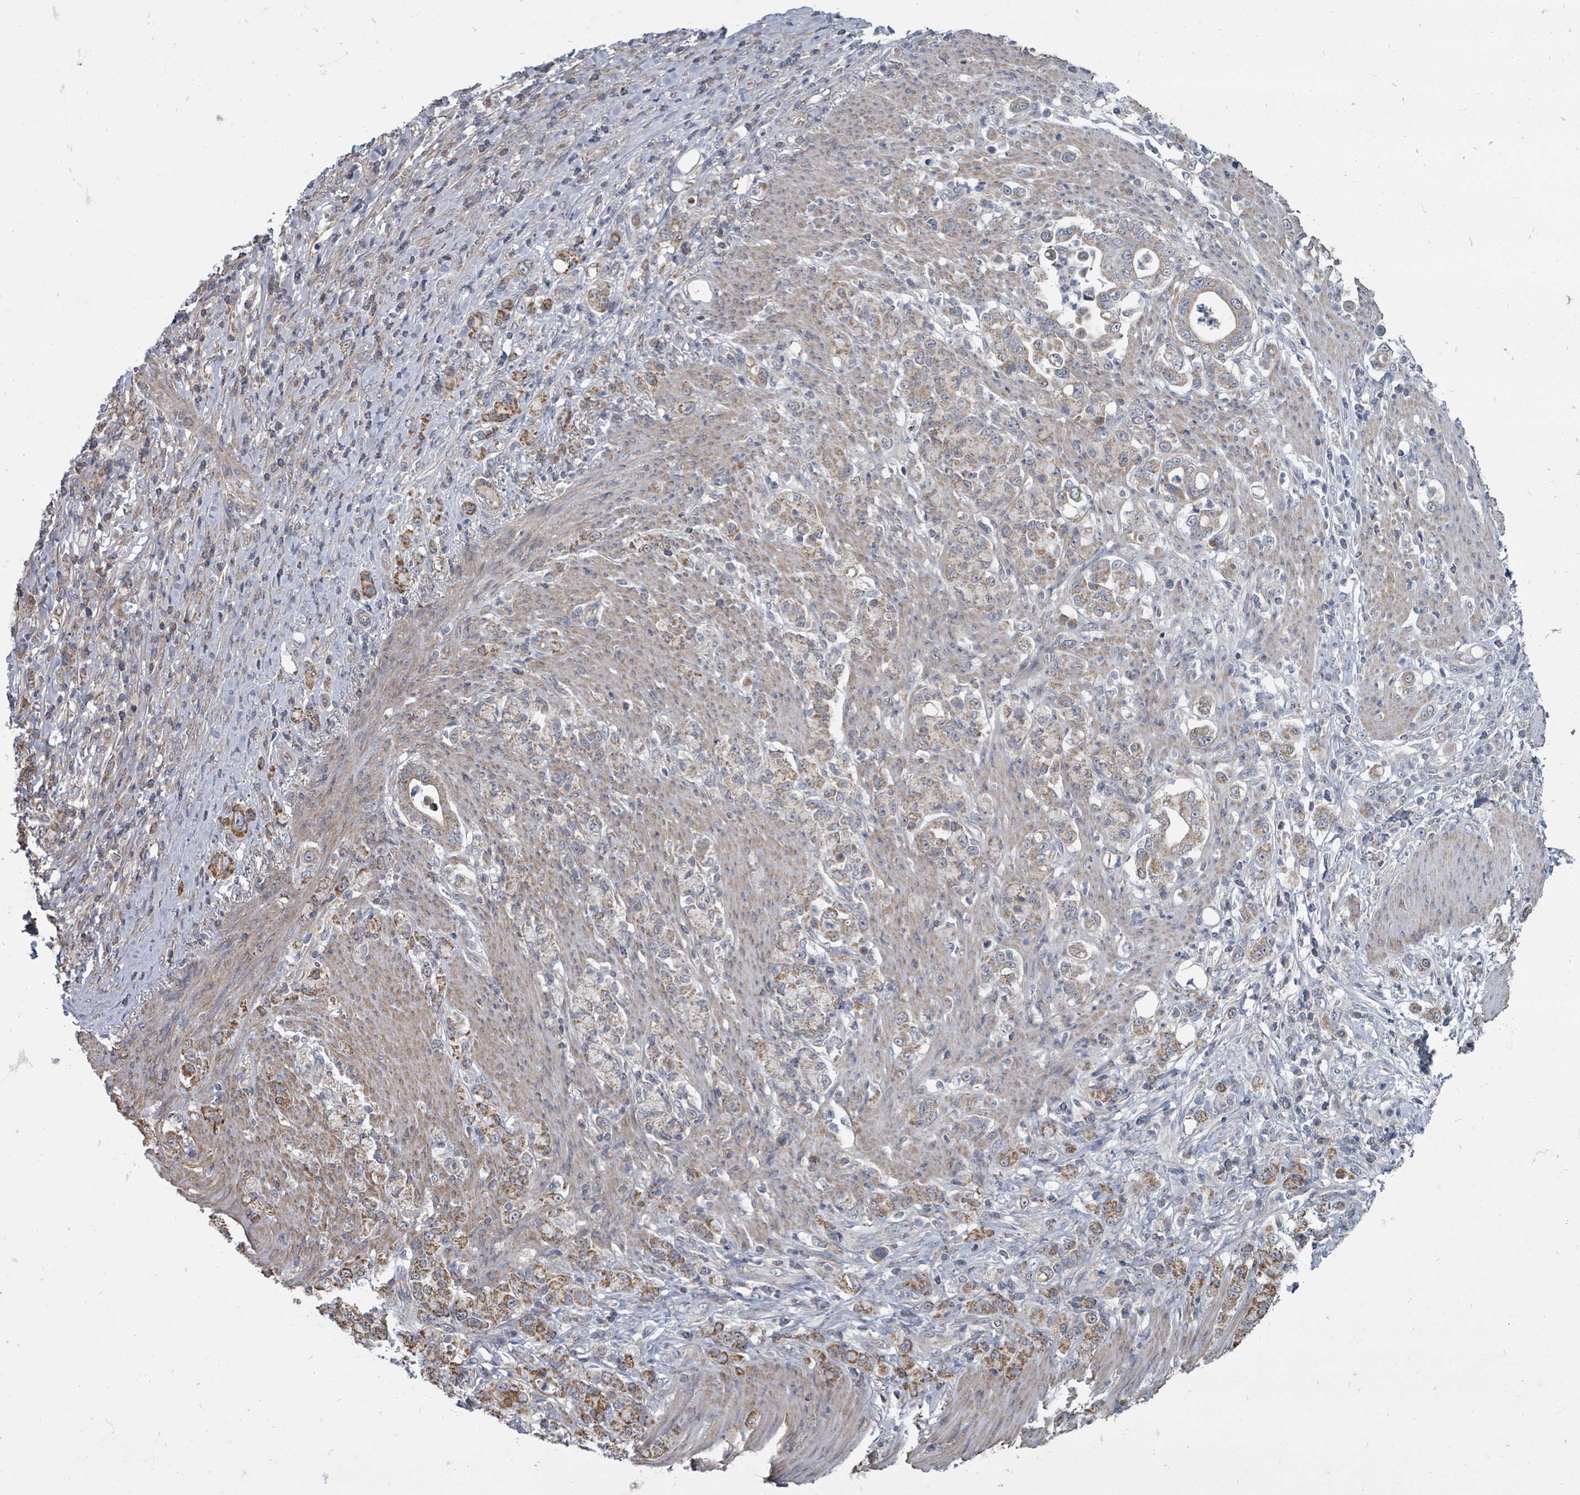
{"staining": {"intensity": "moderate", "quantity": ">75%", "location": "cytoplasmic/membranous"}, "tissue": "stomach cancer", "cell_type": "Tumor cells", "image_type": "cancer", "snomed": [{"axis": "morphology", "description": "Normal tissue, NOS"}, {"axis": "morphology", "description": "Adenocarcinoma, NOS"}, {"axis": "topography", "description": "Stomach"}], "caption": "Stomach cancer was stained to show a protein in brown. There is medium levels of moderate cytoplasmic/membranous staining in about >75% of tumor cells.", "gene": "MAGOHB", "patient": {"sex": "female", "age": 79}}